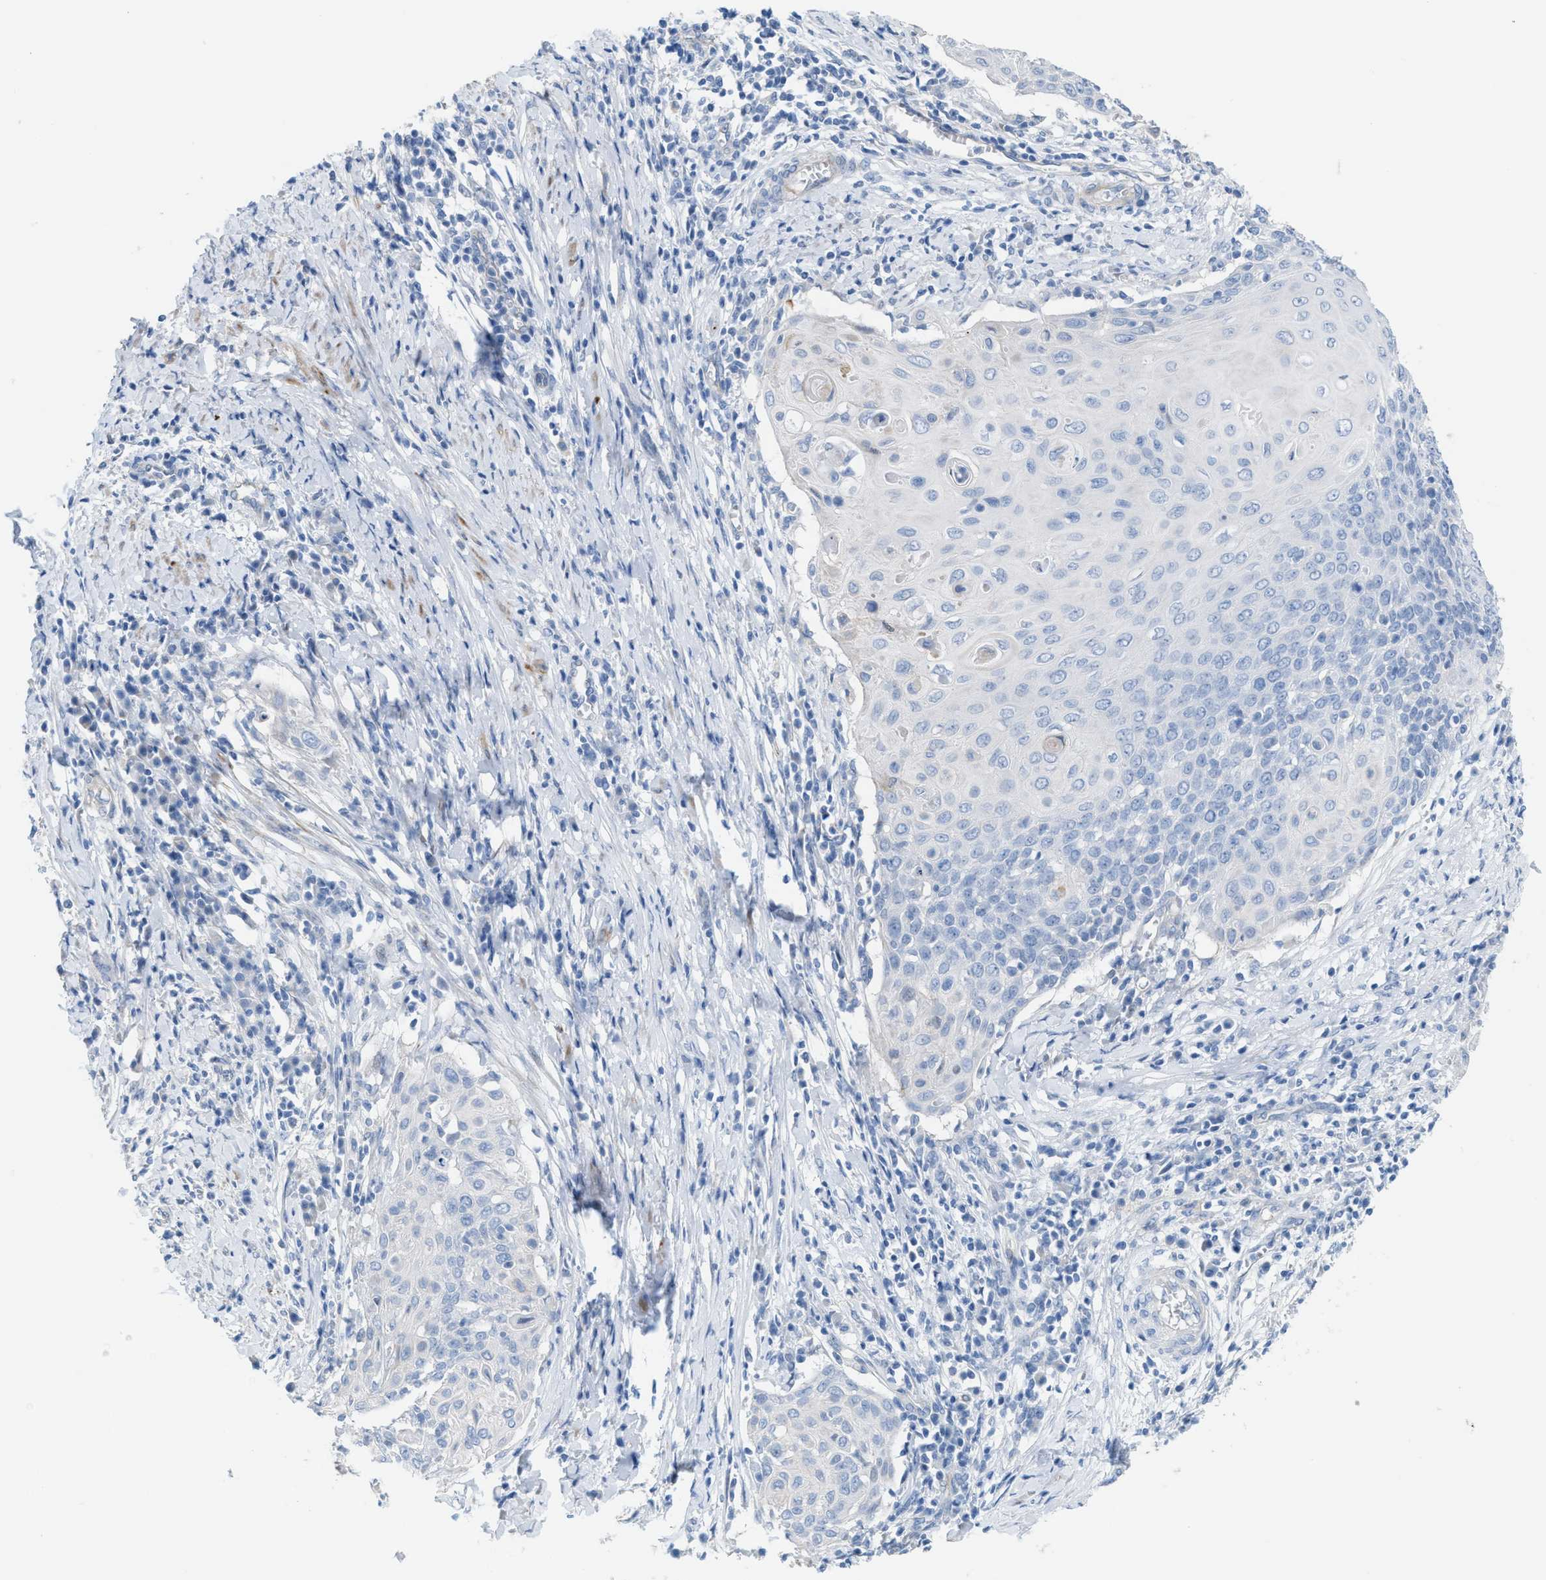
{"staining": {"intensity": "negative", "quantity": "none", "location": "none"}, "tissue": "cervical cancer", "cell_type": "Tumor cells", "image_type": "cancer", "snomed": [{"axis": "morphology", "description": "Squamous cell carcinoma, NOS"}, {"axis": "topography", "description": "Cervix"}], "caption": "High magnification brightfield microscopy of cervical squamous cell carcinoma stained with DAB (3,3'-diaminobenzidine) (brown) and counterstained with hematoxylin (blue): tumor cells show no significant staining. (DAB (3,3'-diaminobenzidine) immunohistochemistry (IHC), high magnification).", "gene": "MPP3", "patient": {"sex": "female", "age": 39}}